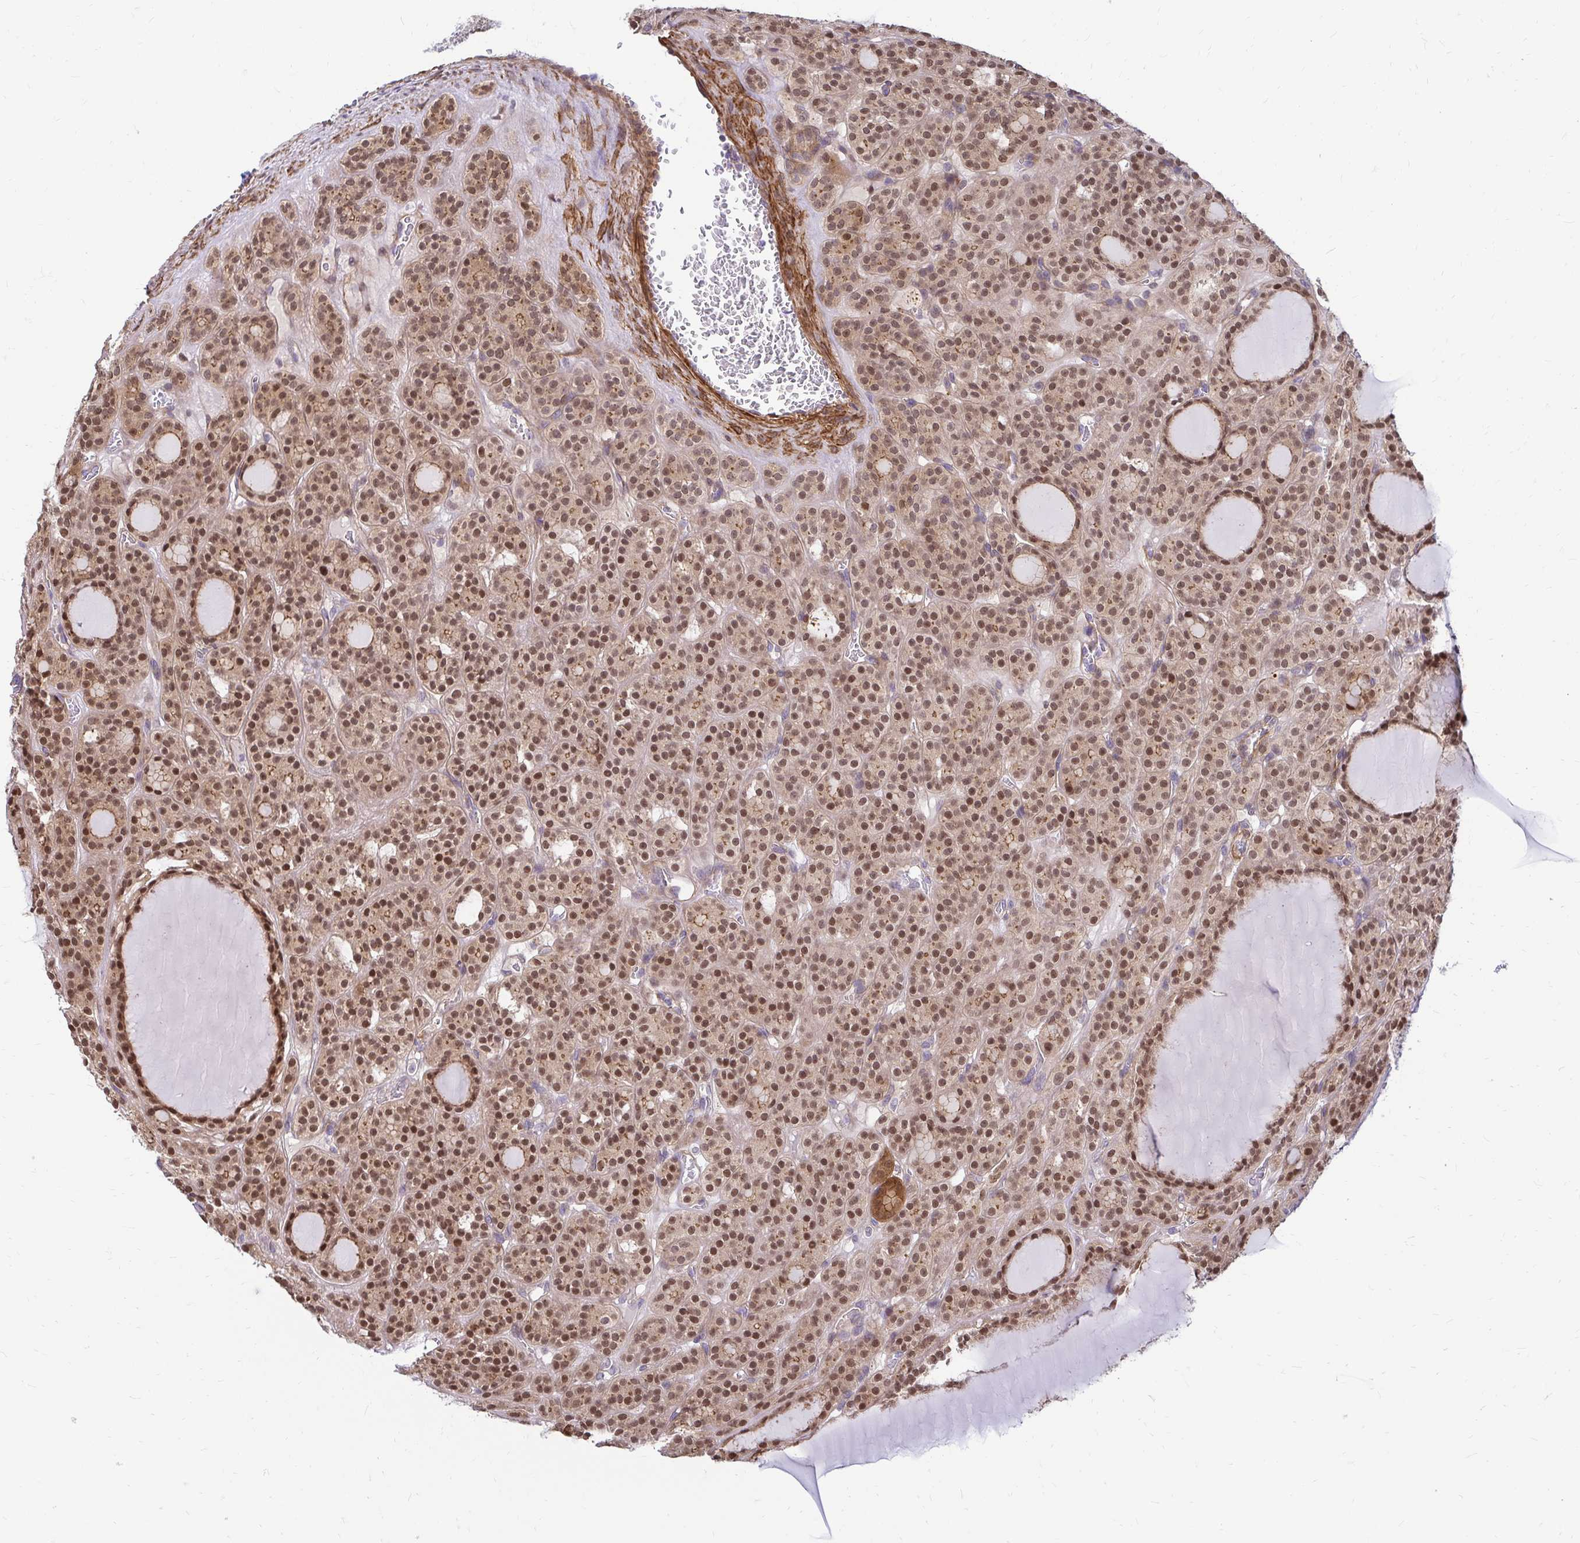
{"staining": {"intensity": "strong", "quantity": ">75%", "location": "nuclear"}, "tissue": "thyroid cancer", "cell_type": "Tumor cells", "image_type": "cancer", "snomed": [{"axis": "morphology", "description": "Follicular adenoma carcinoma, NOS"}, {"axis": "topography", "description": "Thyroid gland"}], "caption": "This is a photomicrograph of immunohistochemistry staining of thyroid cancer, which shows strong expression in the nuclear of tumor cells.", "gene": "YAP1", "patient": {"sex": "female", "age": 63}}